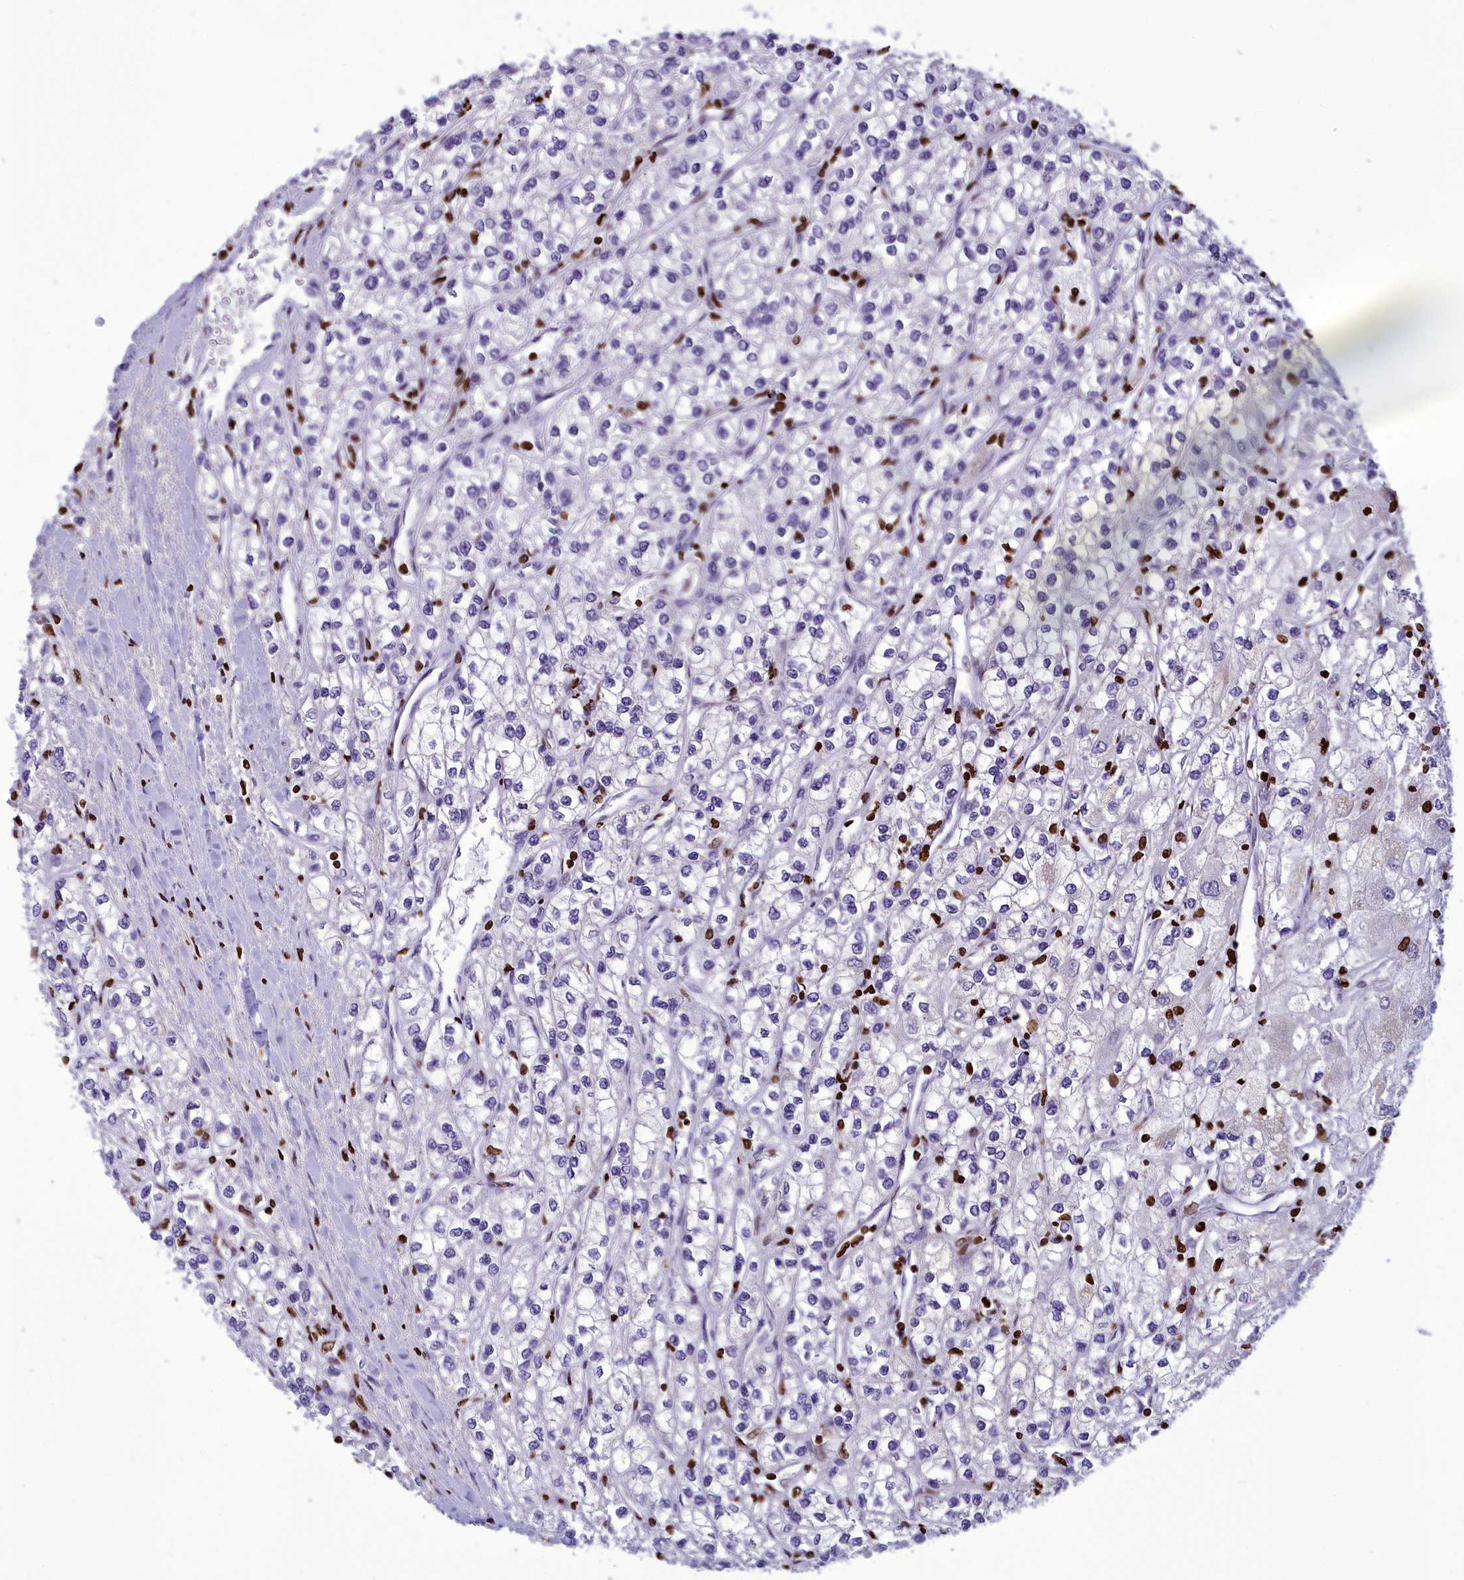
{"staining": {"intensity": "negative", "quantity": "none", "location": "none"}, "tissue": "renal cancer", "cell_type": "Tumor cells", "image_type": "cancer", "snomed": [{"axis": "morphology", "description": "Adenocarcinoma, NOS"}, {"axis": "topography", "description": "Kidney"}], "caption": "Immunohistochemical staining of adenocarcinoma (renal) displays no significant positivity in tumor cells.", "gene": "AKAP17A", "patient": {"sex": "male", "age": 80}}